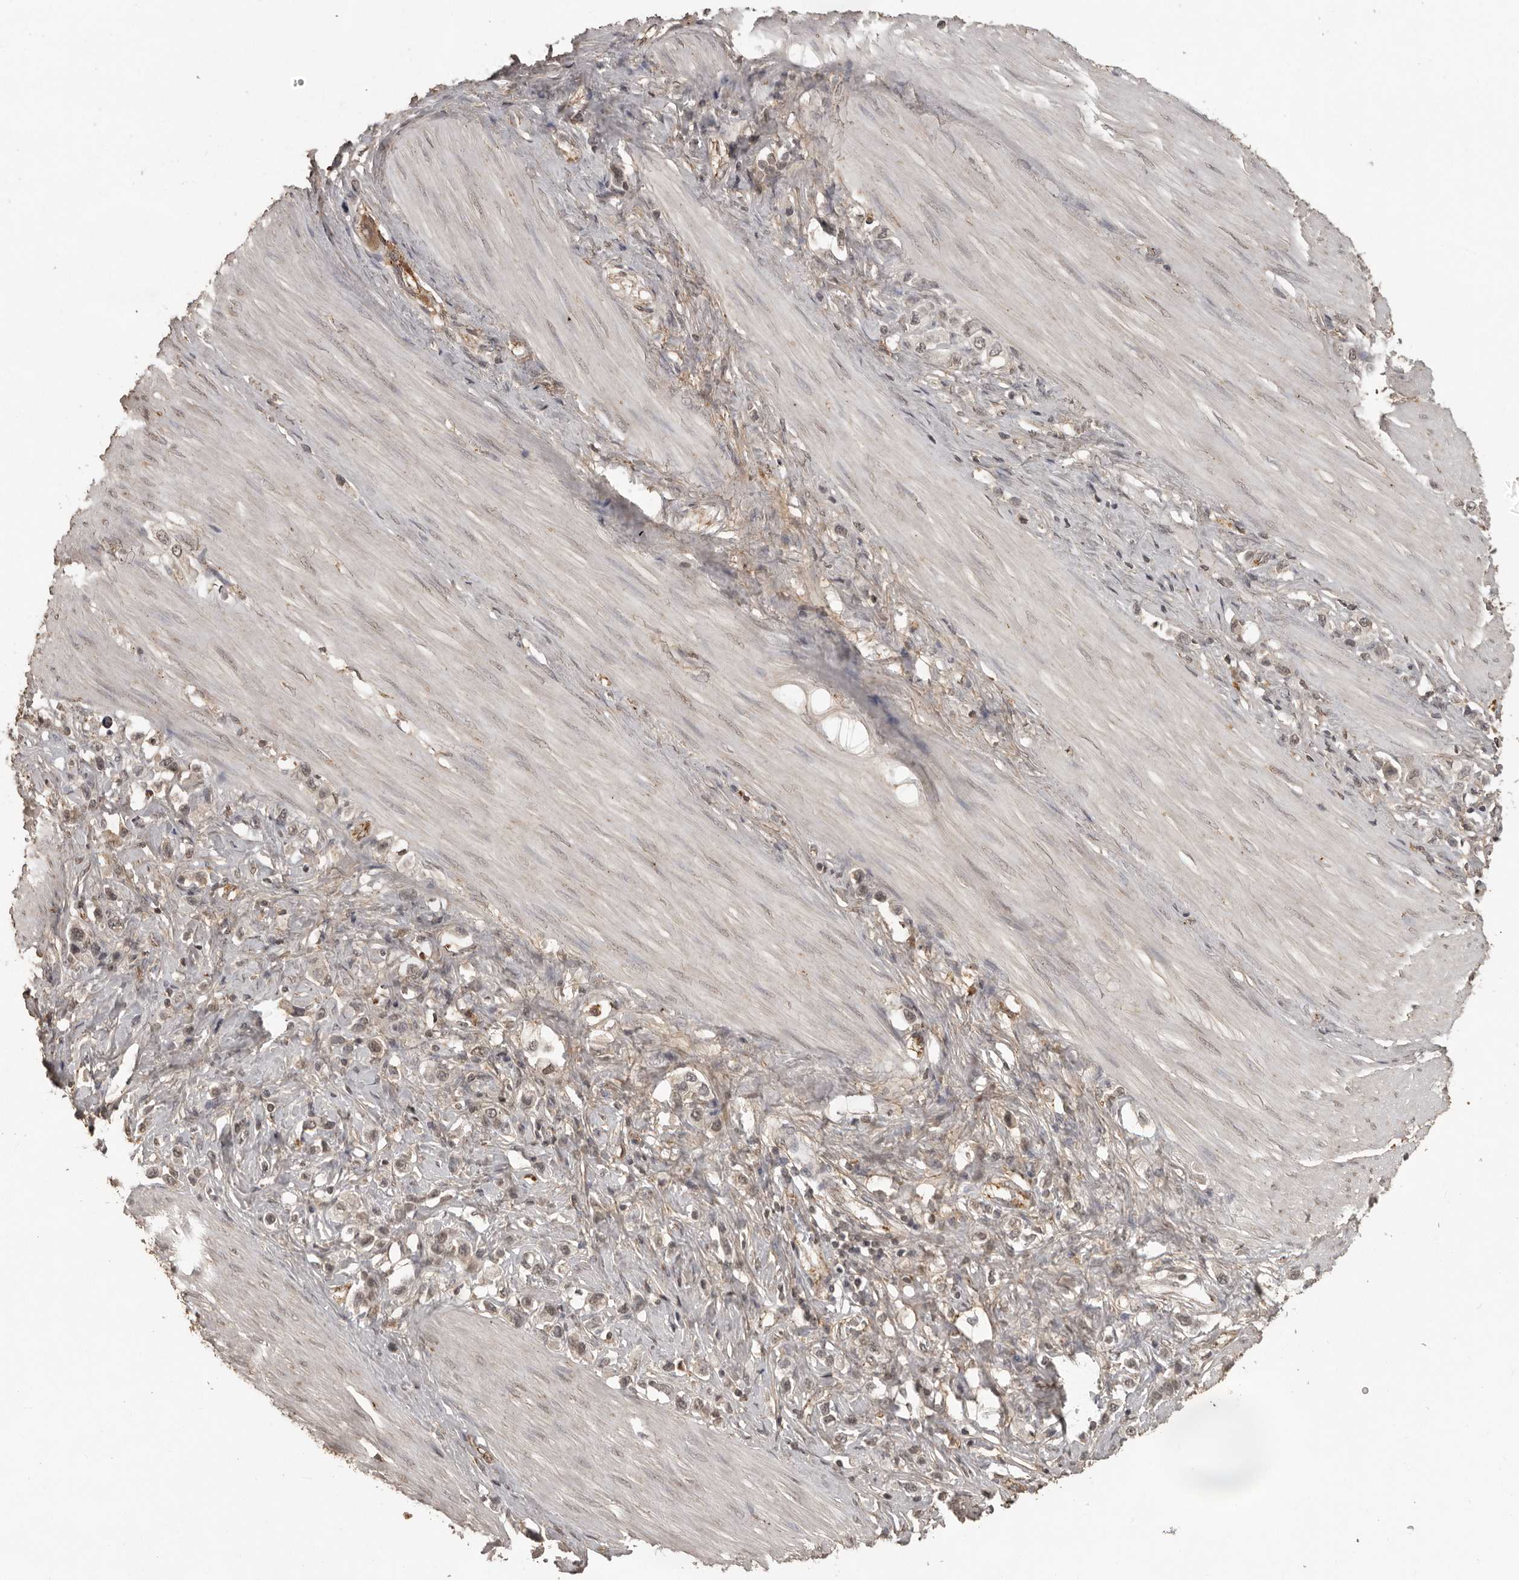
{"staining": {"intensity": "negative", "quantity": "none", "location": "none"}, "tissue": "stomach cancer", "cell_type": "Tumor cells", "image_type": "cancer", "snomed": [{"axis": "morphology", "description": "Adenocarcinoma, NOS"}, {"axis": "topography", "description": "Stomach"}], "caption": "Tumor cells show no significant protein positivity in adenocarcinoma (stomach).", "gene": "CTF1", "patient": {"sex": "female", "age": 65}}